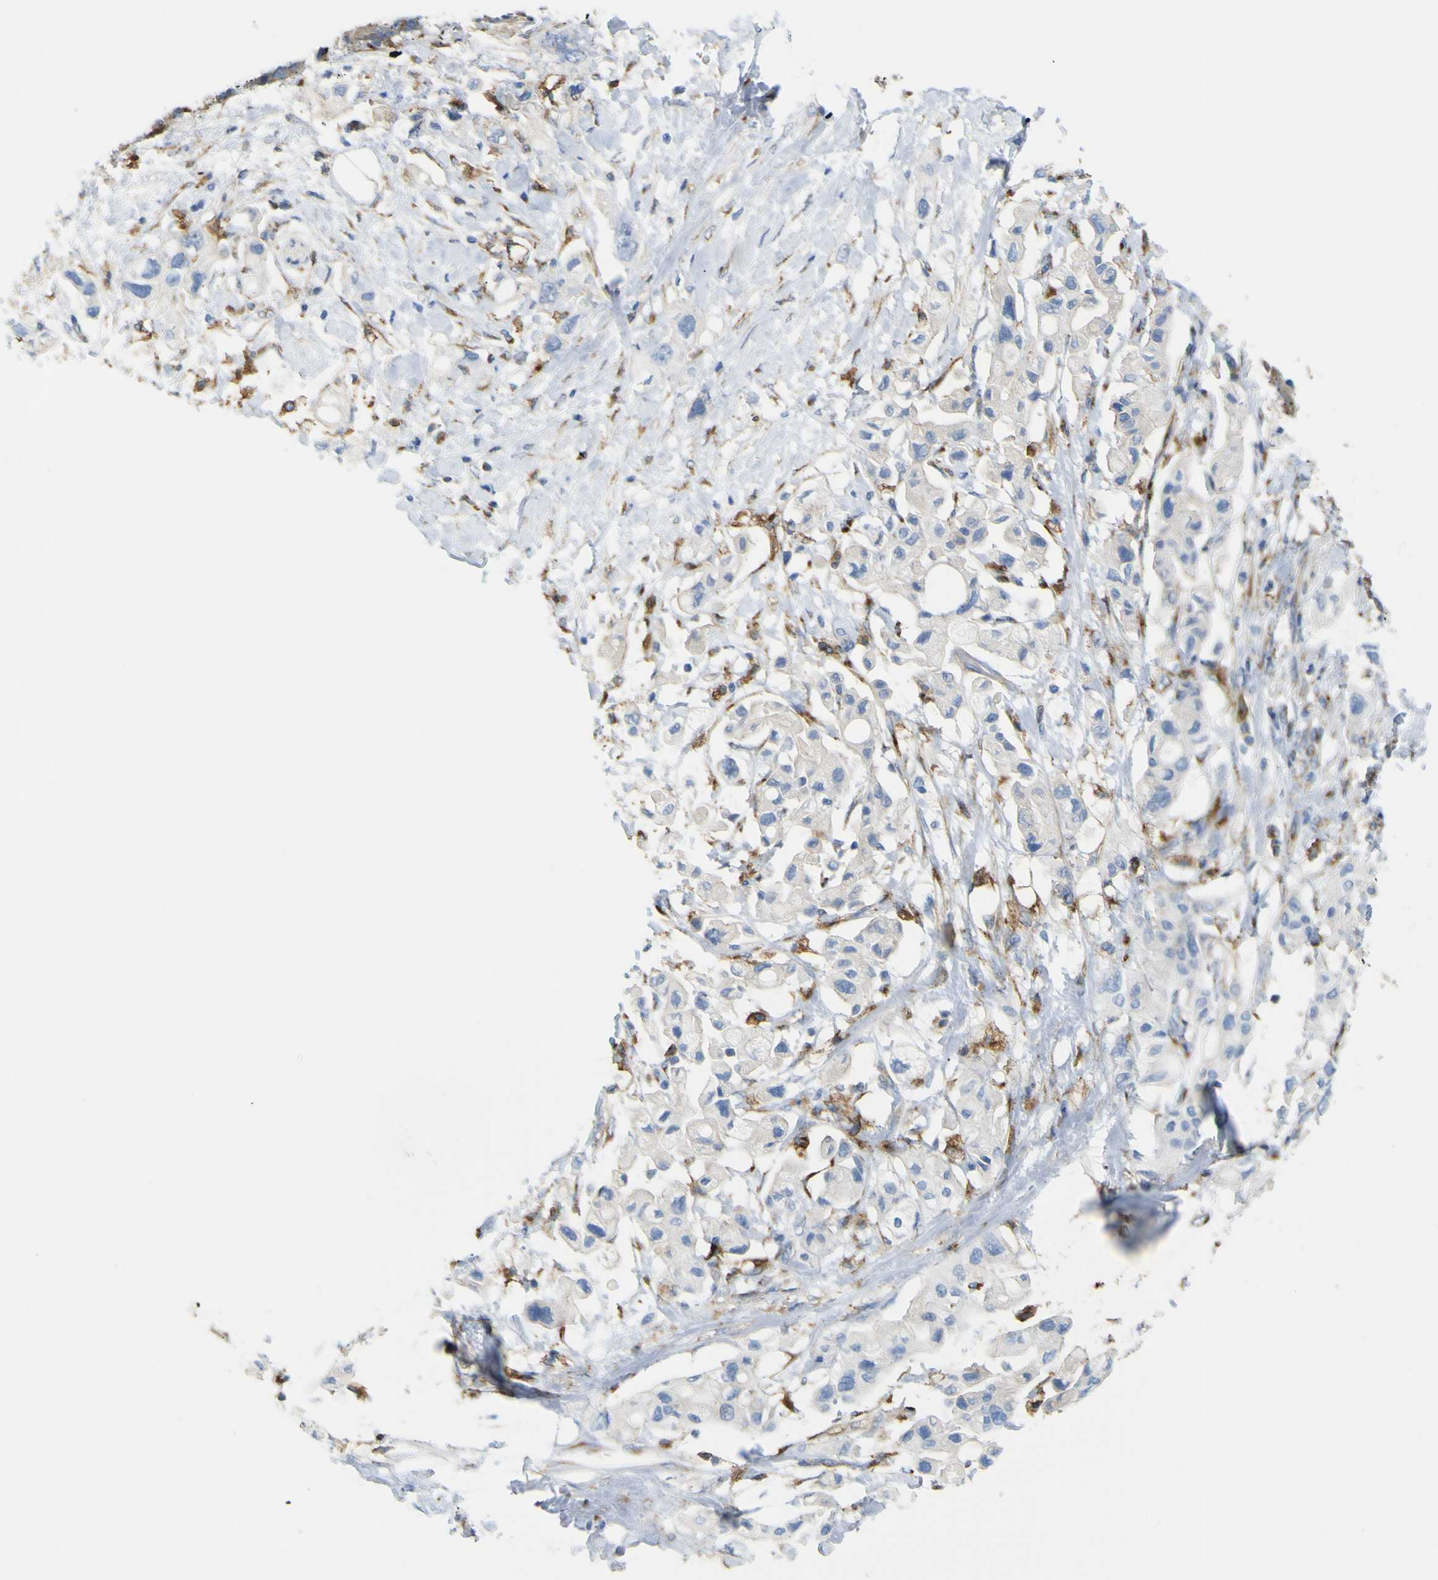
{"staining": {"intensity": "negative", "quantity": "none", "location": "none"}, "tissue": "pancreatic cancer", "cell_type": "Tumor cells", "image_type": "cancer", "snomed": [{"axis": "morphology", "description": "Adenocarcinoma, NOS"}, {"axis": "topography", "description": "Pancreas"}], "caption": "The IHC image has no significant positivity in tumor cells of pancreatic adenocarcinoma tissue.", "gene": "IGF2R", "patient": {"sex": "female", "age": 56}}